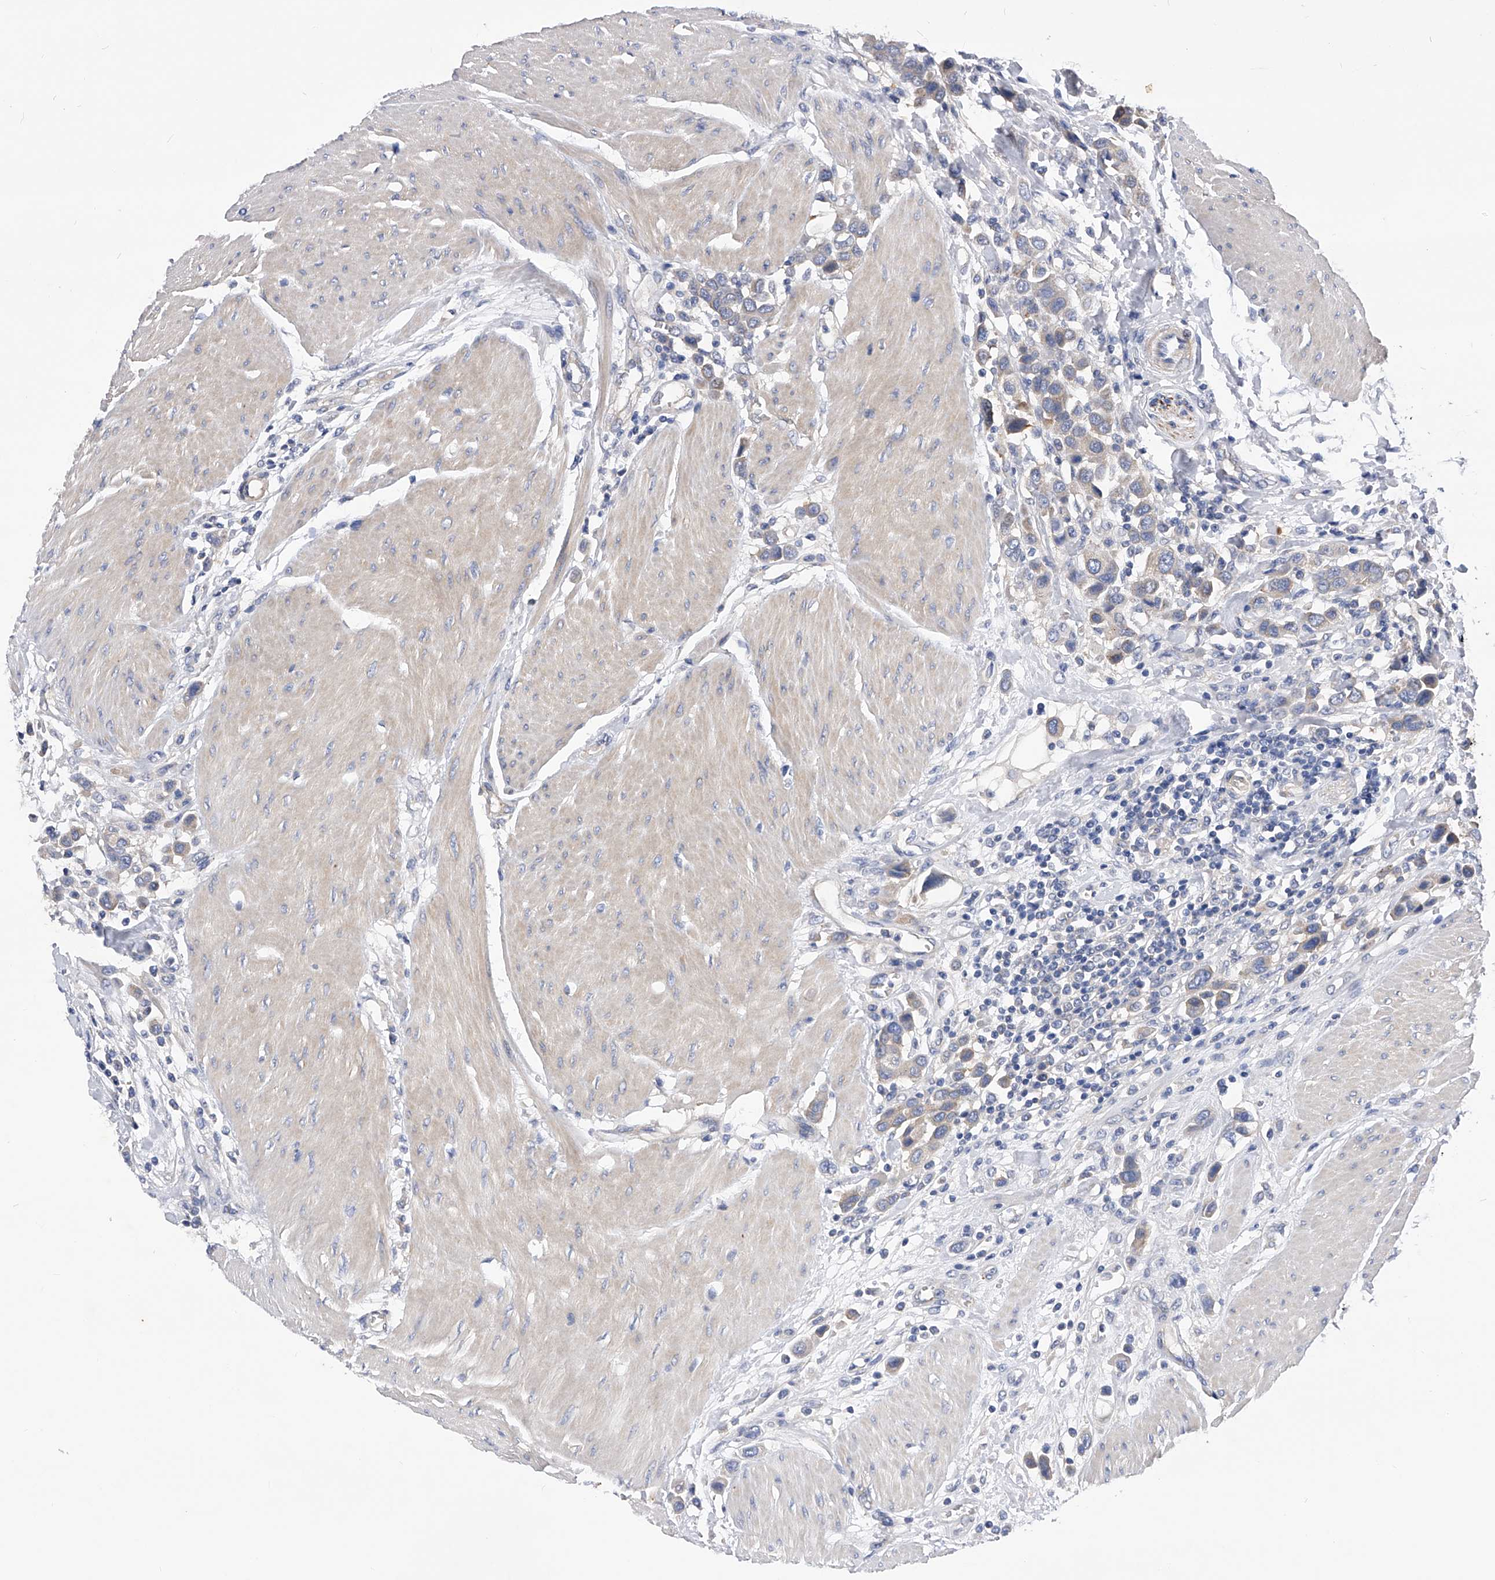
{"staining": {"intensity": "negative", "quantity": "none", "location": "none"}, "tissue": "urothelial cancer", "cell_type": "Tumor cells", "image_type": "cancer", "snomed": [{"axis": "morphology", "description": "Urothelial carcinoma, High grade"}, {"axis": "topography", "description": "Urinary bladder"}], "caption": "IHC histopathology image of neoplastic tissue: human urothelial carcinoma (high-grade) stained with DAB (3,3'-diaminobenzidine) exhibits no significant protein expression in tumor cells.", "gene": "PPP5C", "patient": {"sex": "male", "age": 50}}